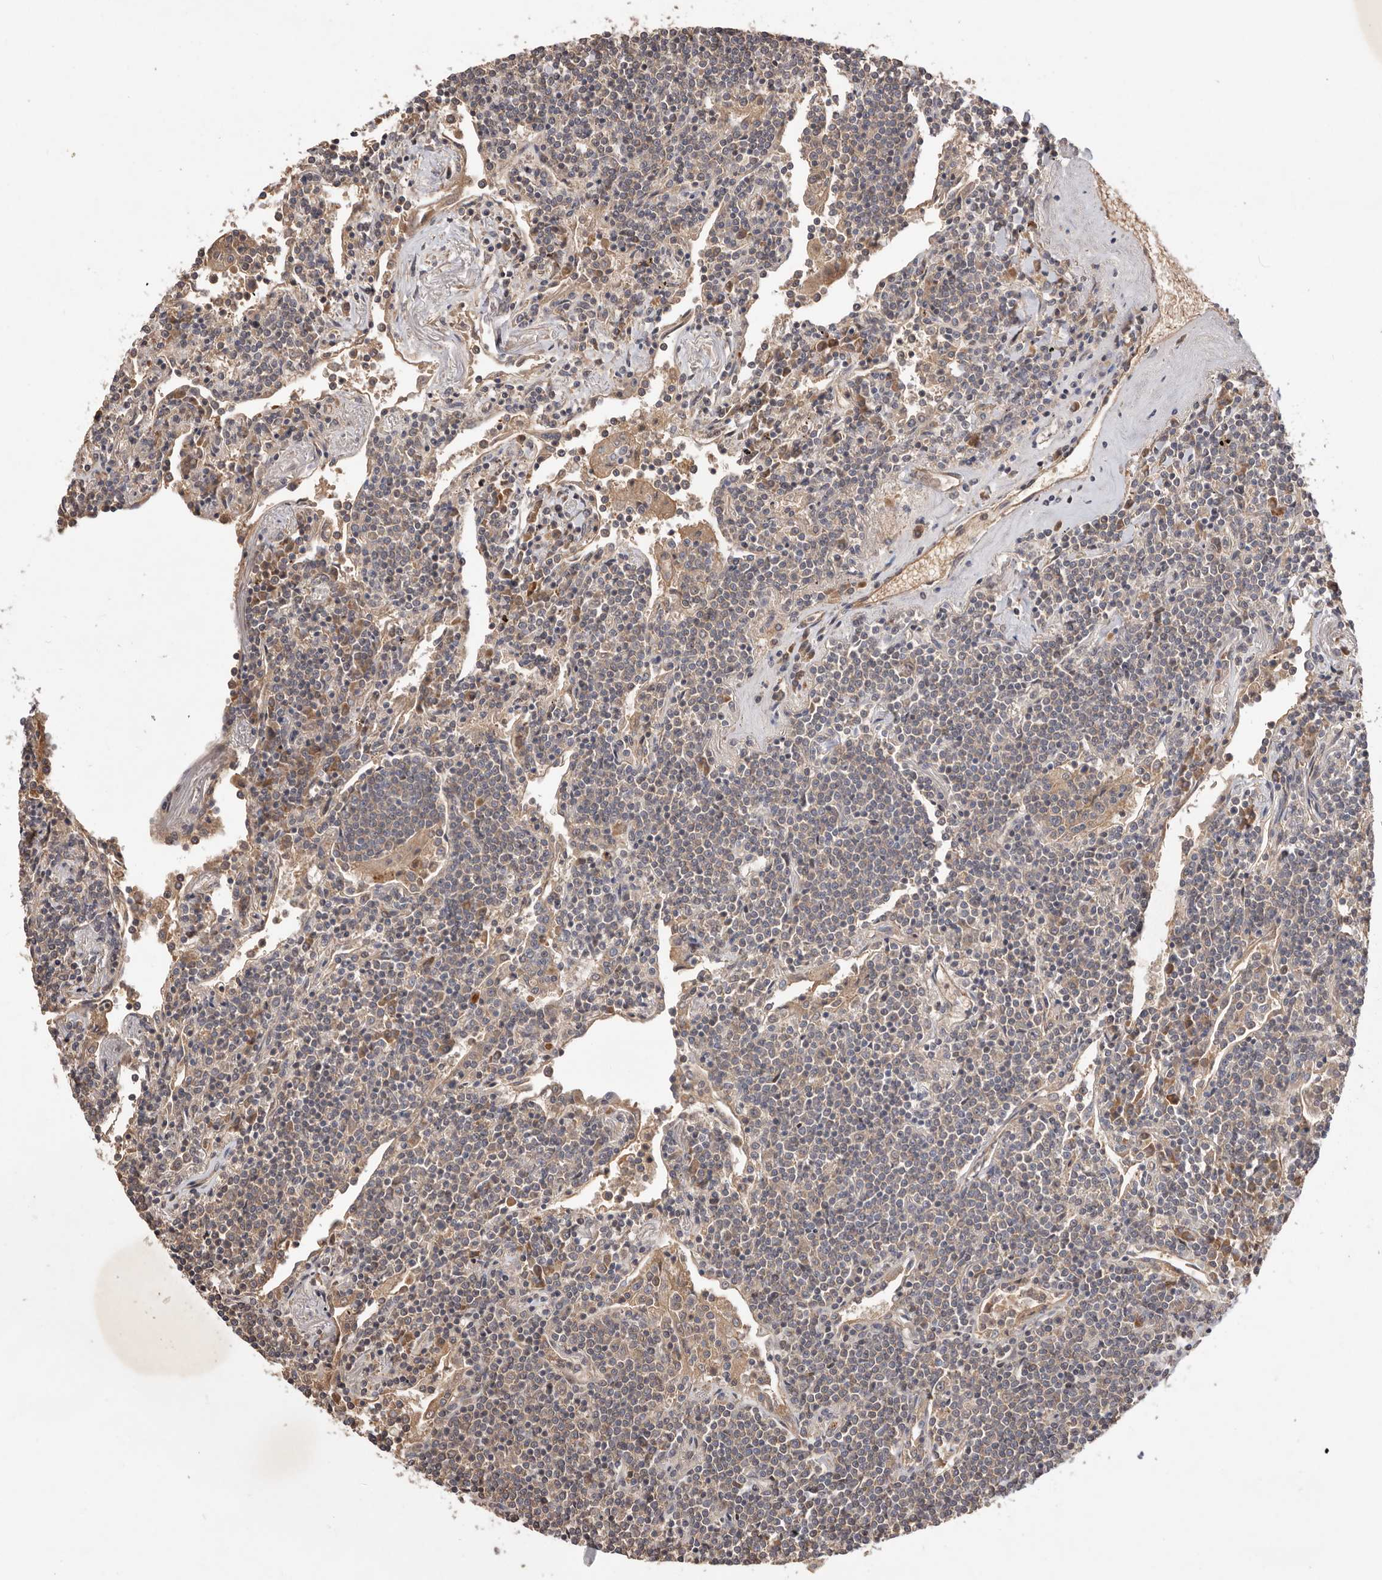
{"staining": {"intensity": "weak", "quantity": "25%-75%", "location": "cytoplasmic/membranous"}, "tissue": "lymphoma", "cell_type": "Tumor cells", "image_type": "cancer", "snomed": [{"axis": "morphology", "description": "Malignant lymphoma, non-Hodgkin's type, Low grade"}, {"axis": "topography", "description": "Lung"}], "caption": "Weak cytoplasmic/membranous protein staining is seen in approximately 25%-75% of tumor cells in malignant lymphoma, non-Hodgkin's type (low-grade). (IHC, brightfield microscopy, high magnification).", "gene": "DOP1A", "patient": {"sex": "female", "age": 71}}